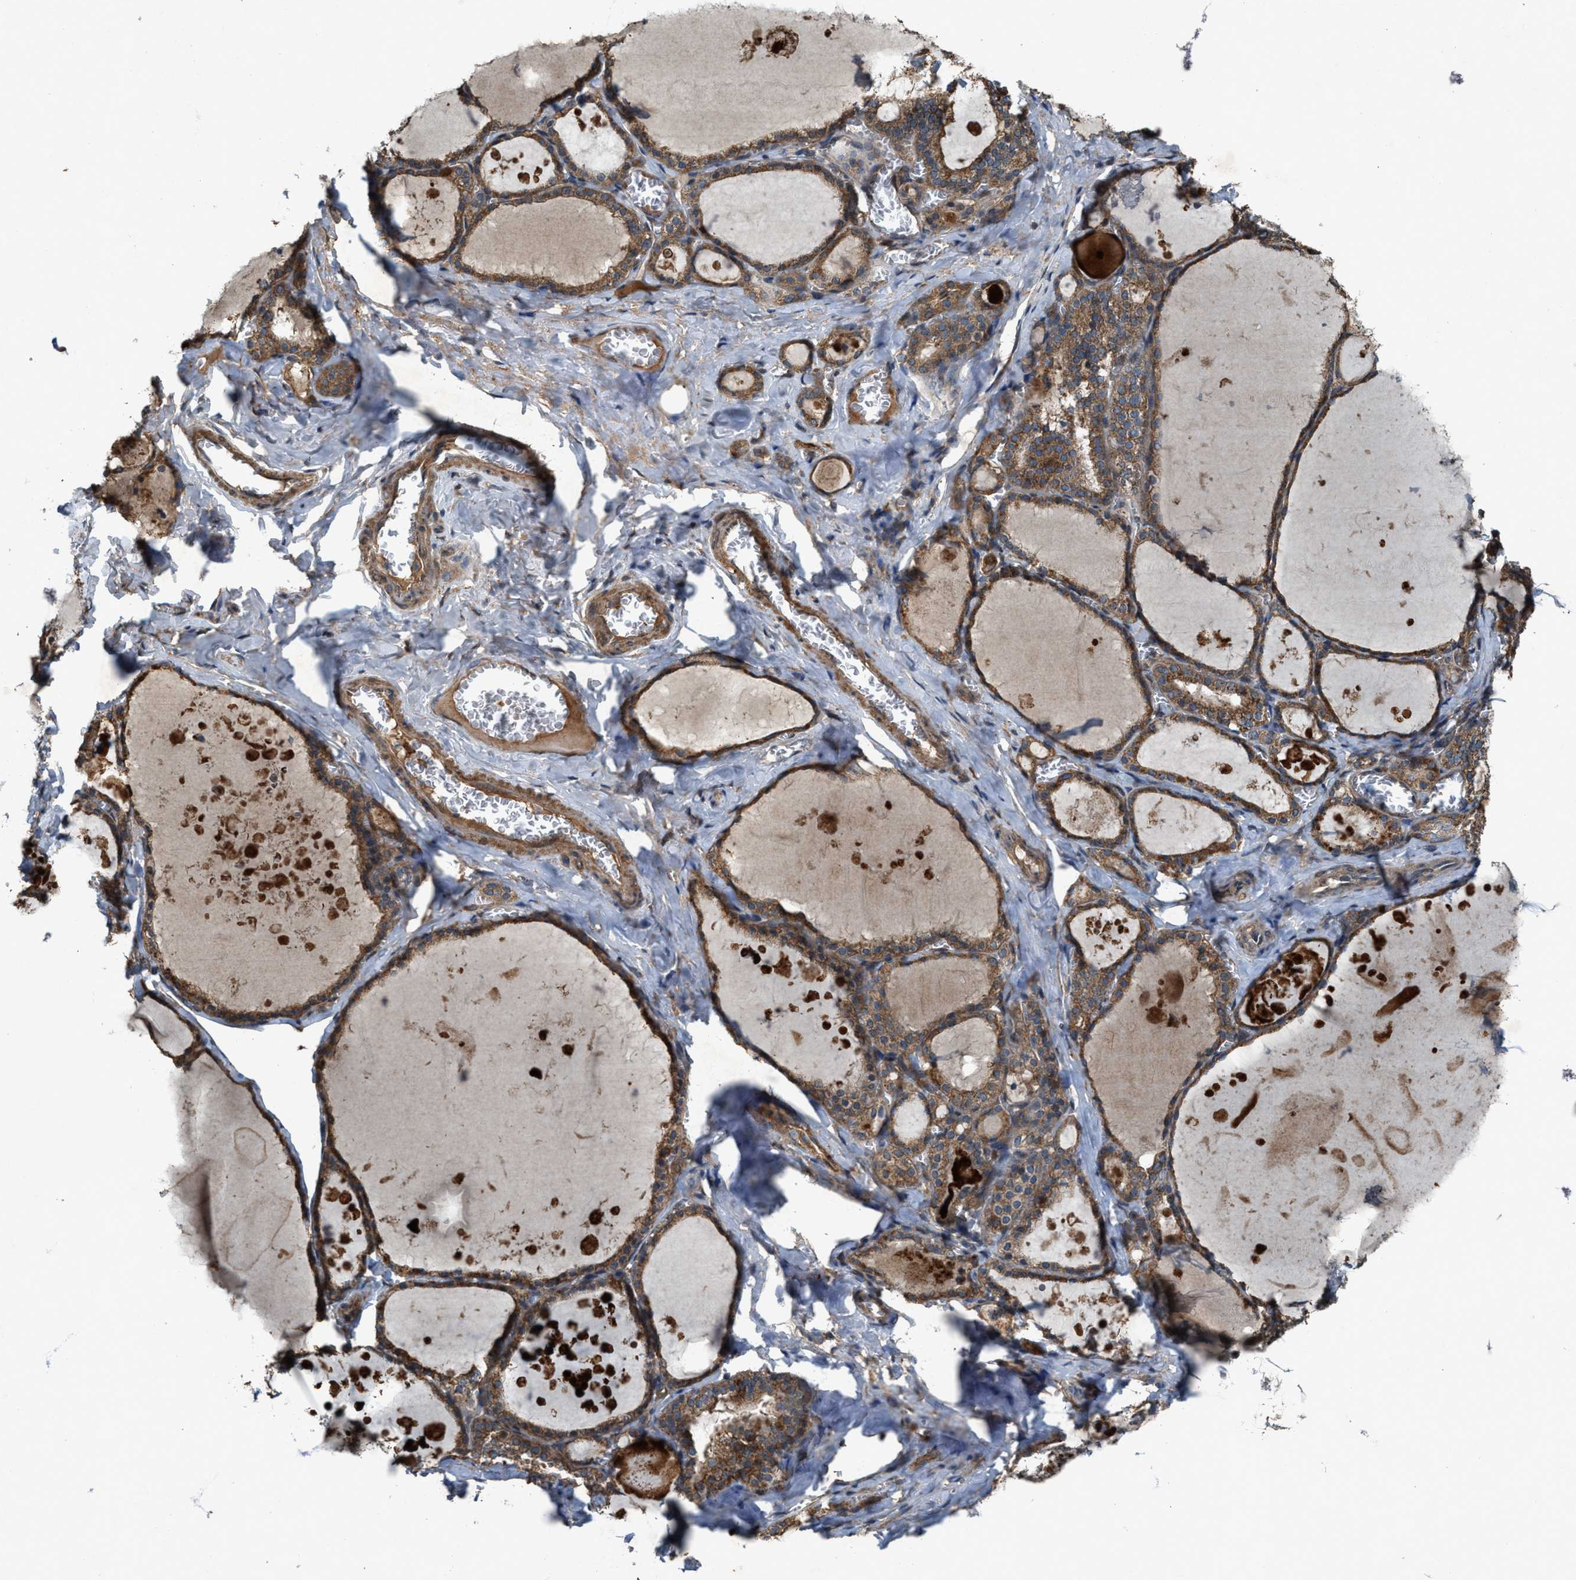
{"staining": {"intensity": "moderate", "quantity": ">75%", "location": "cytoplasmic/membranous"}, "tissue": "thyroid gland", "cell_type": "Glandular cells", "image_type": "normal", "snomed": [{"axis": "morphology", "description": "Normal tissue, NOS"}, {"axis": "topography", "description": "Thyroid gland"}], "caption": "Protein expression analysis of benign human thyroid gland reveals moderate cytoplasmic/membranous expression in about >75% of glandular cells. The protein is stained brown, and the nuclei are stained in blue (DAB IHC with brightfield microscopy, high magnification).", "gene": "PDP2", "patient": {"sex": "male", "age": 56}}